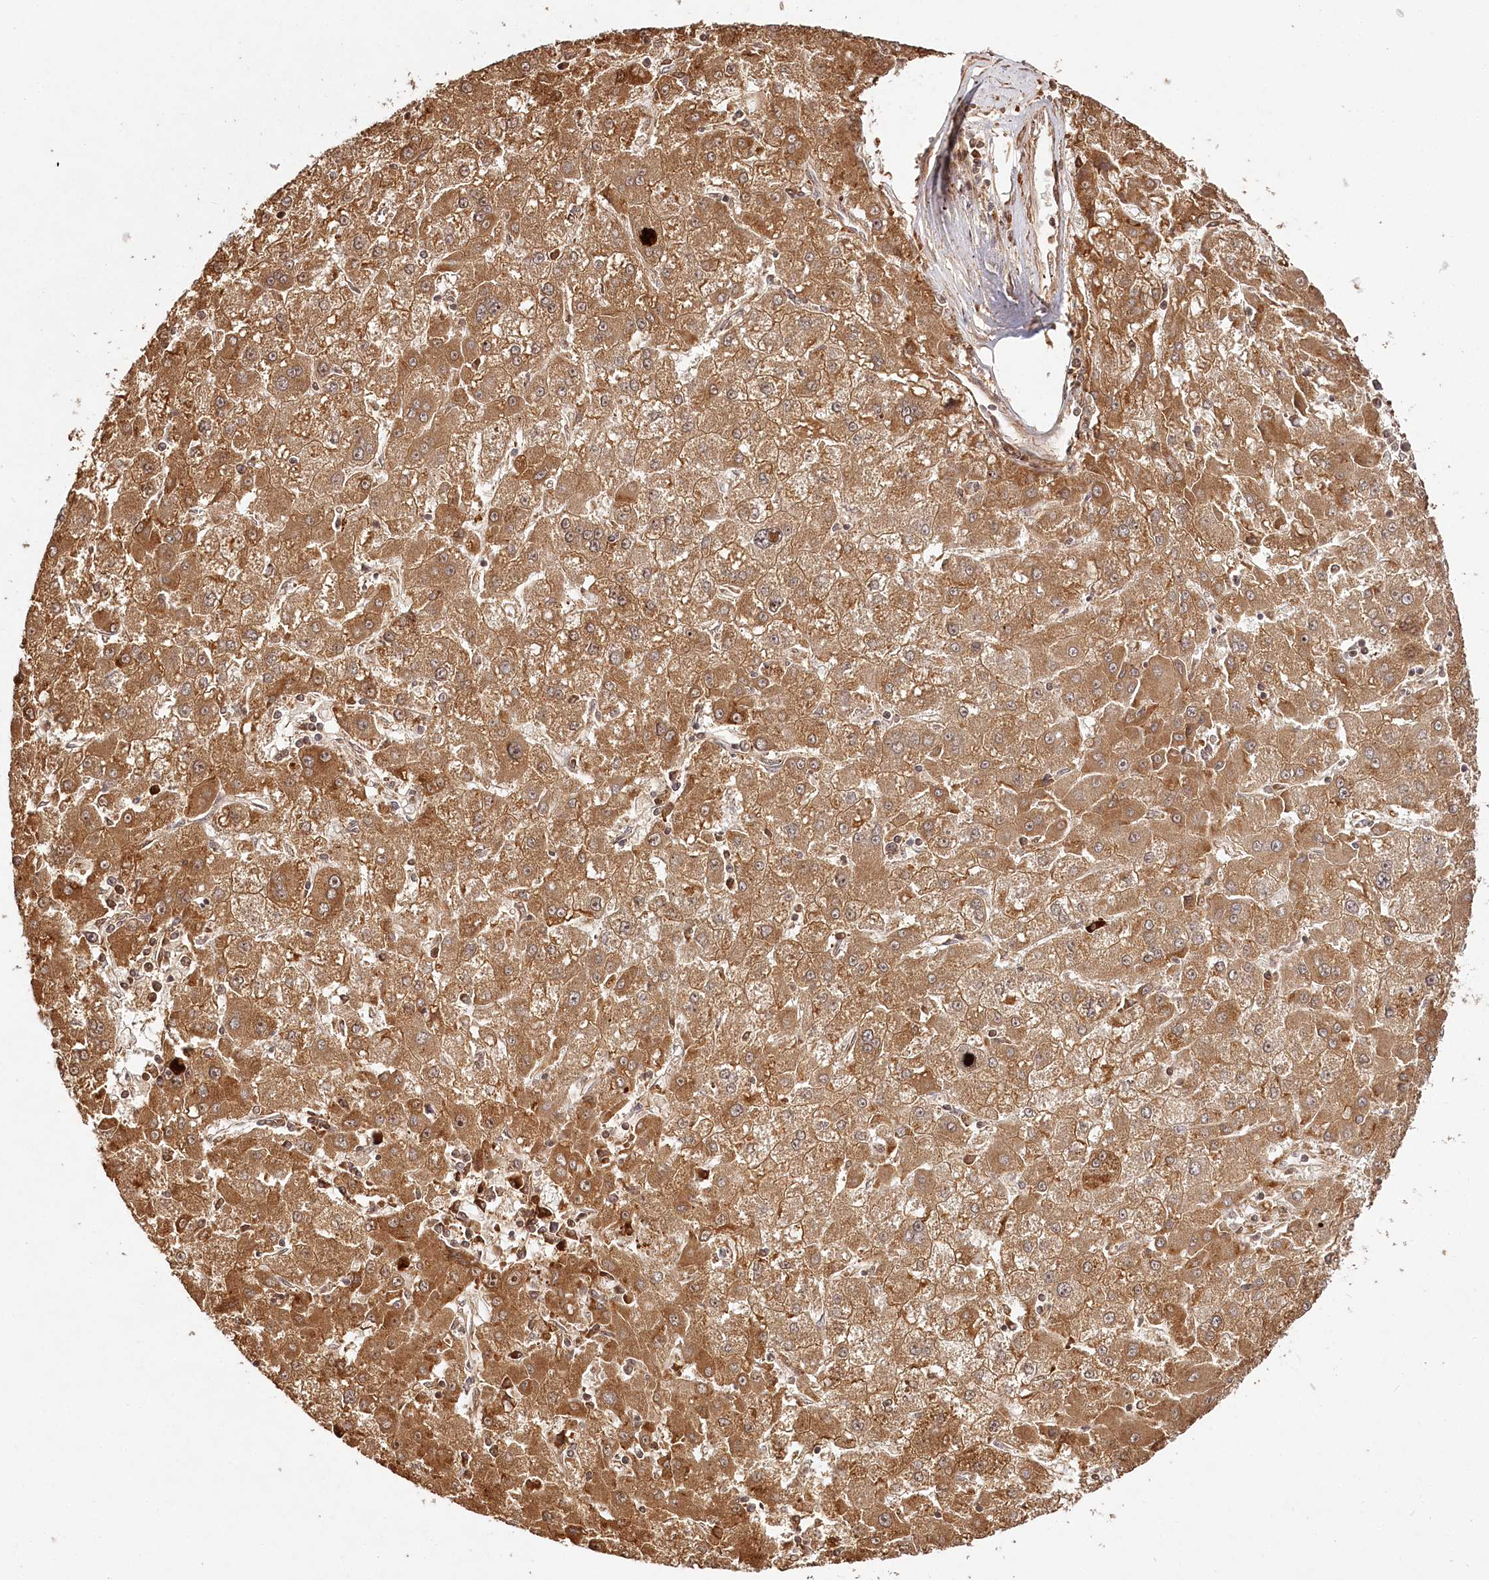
{"staining": {"intensity": "strong", "quantity": ">75%", "location": "cytoplasmic/membranous,nuclear"}, "tissue": "liver cancer", "cell_type": "Tumor cells", "image_type": "cancer", "snomed": [{"axis": "morphology", "description": "Carcinoma, Hepatocellular, NOS"}, {"axis": "topography", "description": "Liver"}], "caption": "This image exhibits immunohistochemistry (IHC) staining of liver hepatocellular carcinoma, with high strong cytoplasmic/membranous and nuclear staining in approximately >75% of tumor cells.", "gene": "ULK2", "patient": {"sex": "male", "age": 72}}